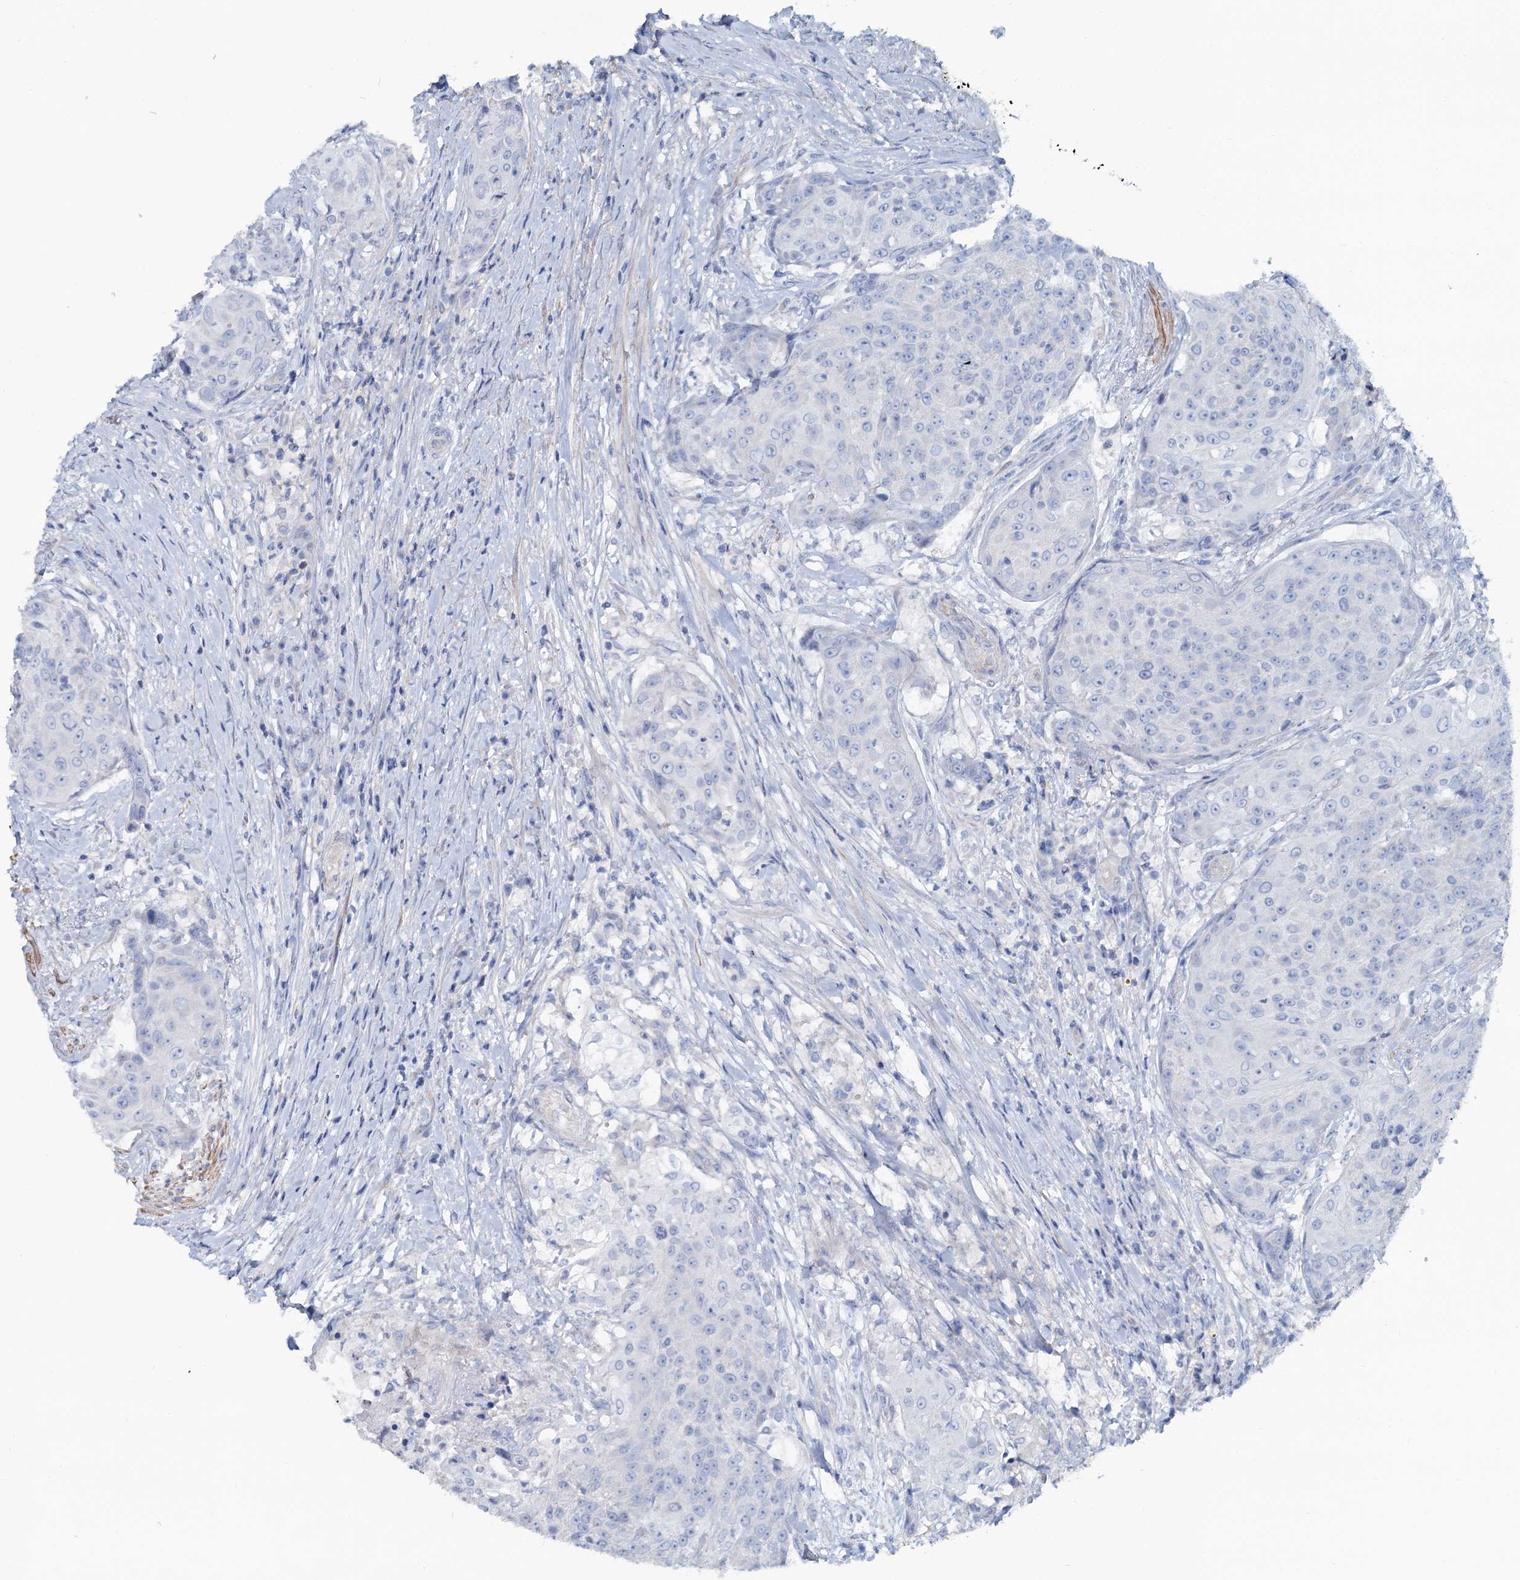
{"staining": {"intensity": "negative", "quantity": "none", "location": "none"}, "tissue": "urothelial cancer", "cell_type": "Tumor cells", "image_type": "cancer", "snomed": [{"axis": "morphology", "description": "Urothelial carcinoma, High grade"}, {"axis": "topography", "description": "Urinary bladder"}], "caption": "This micrograph is of urothelial cancer stained with IHC to label a protein in brown with the nuclei are counter-stained blue. There is no staining in tumor cells.", "gene": "SLC1A3", "patient": {"sex": "female", "age": 63}}